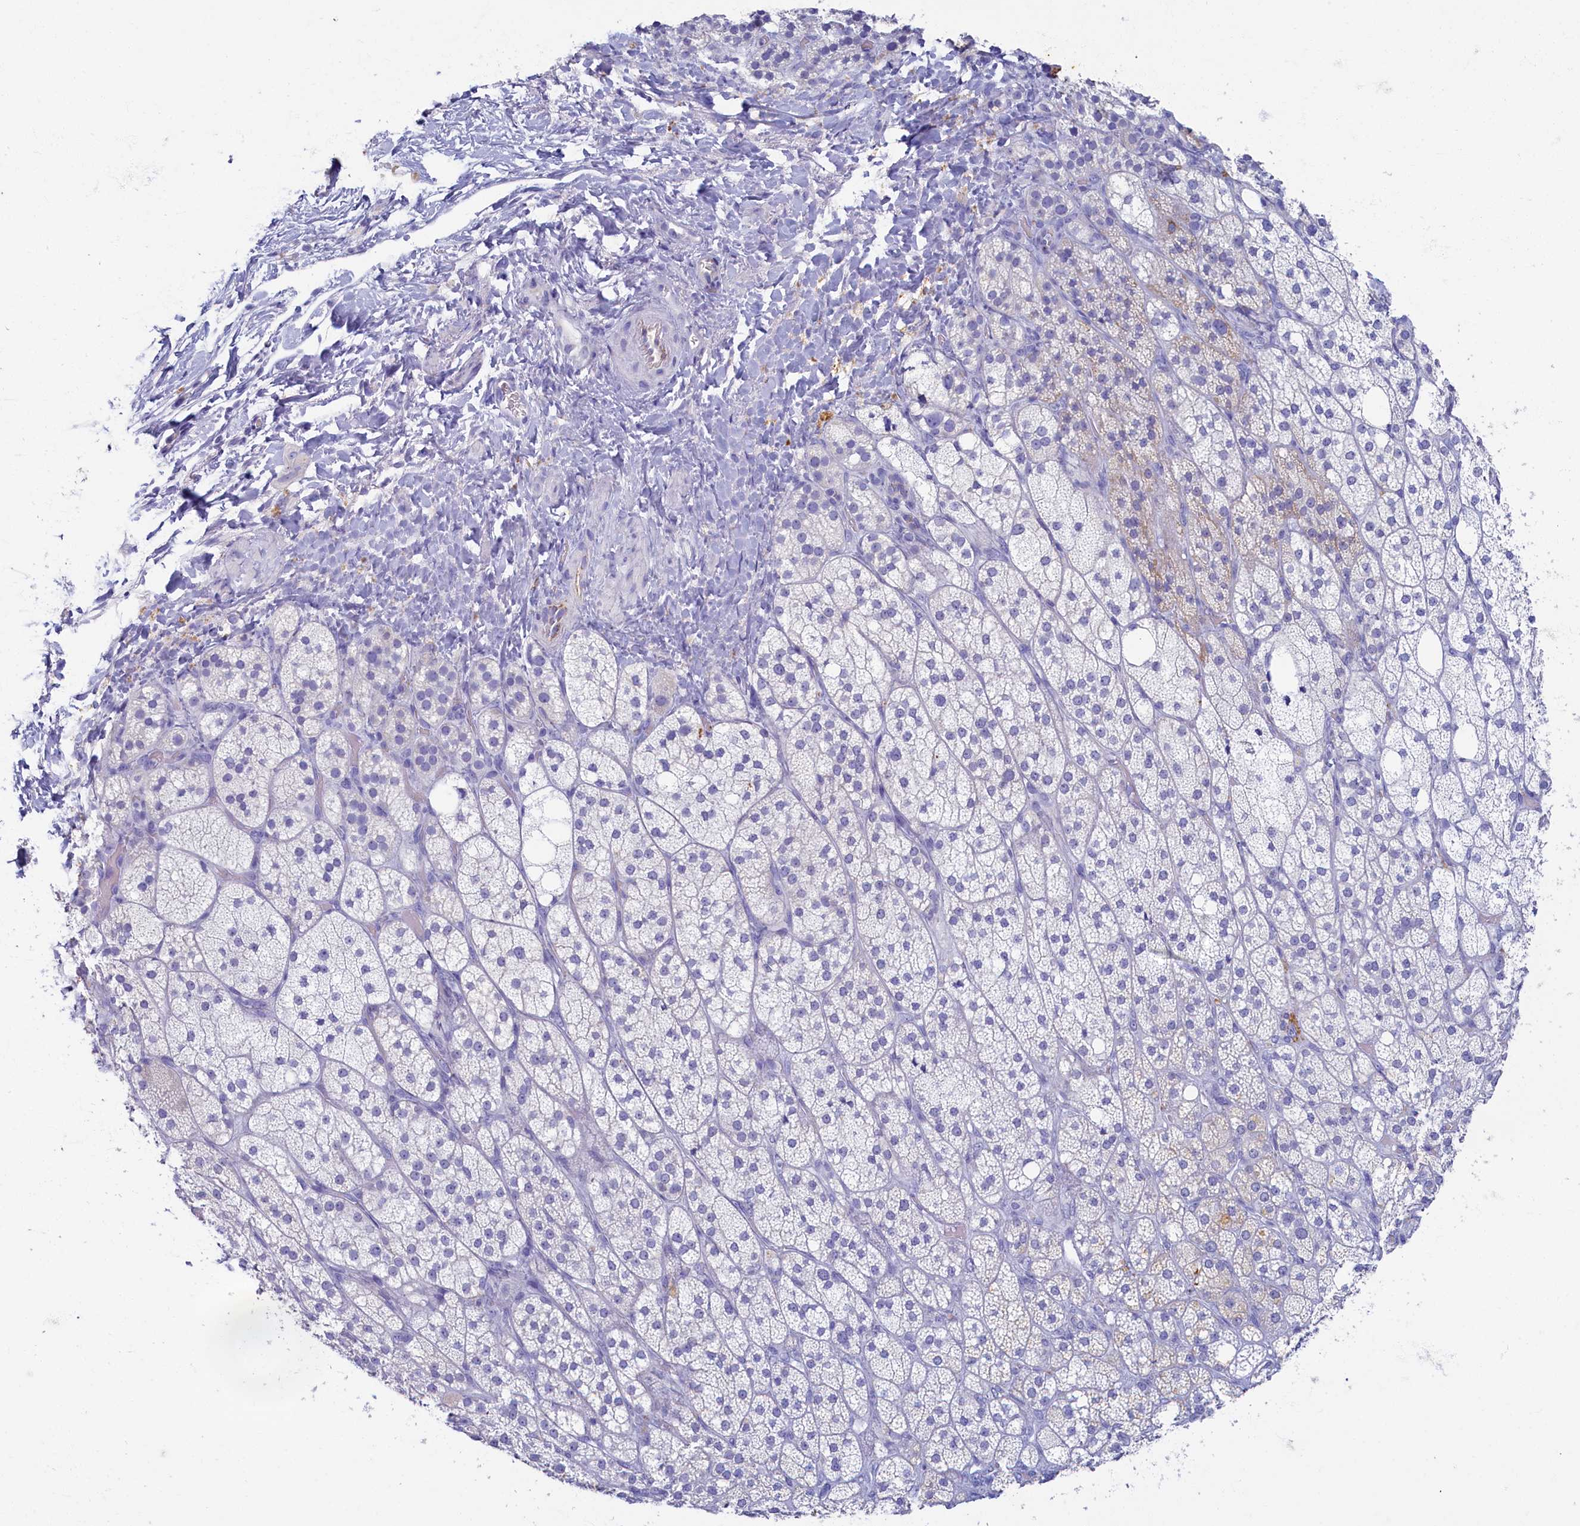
{"staining": {"intensity": "negative", "quantity": "none", "location": "none"}, "tissue": "adrenal gland", "cell_type": "Glandular cells", "image_type": "normal", "snomed": [{"axis": "morphology", "description": "Normal tissue, NOS"}, {"axis": "topography", "description": "Adrenal gland"}], "caption": "Normal adrenal gland was stained to show a protein in brown. There is no significant staining in glandular cells. (Immunohistochemistry (ihc), brightfield microscopy, high magnification).", "gene": "OCIAD2", "patient": {"sex": "male", "age": 61}}